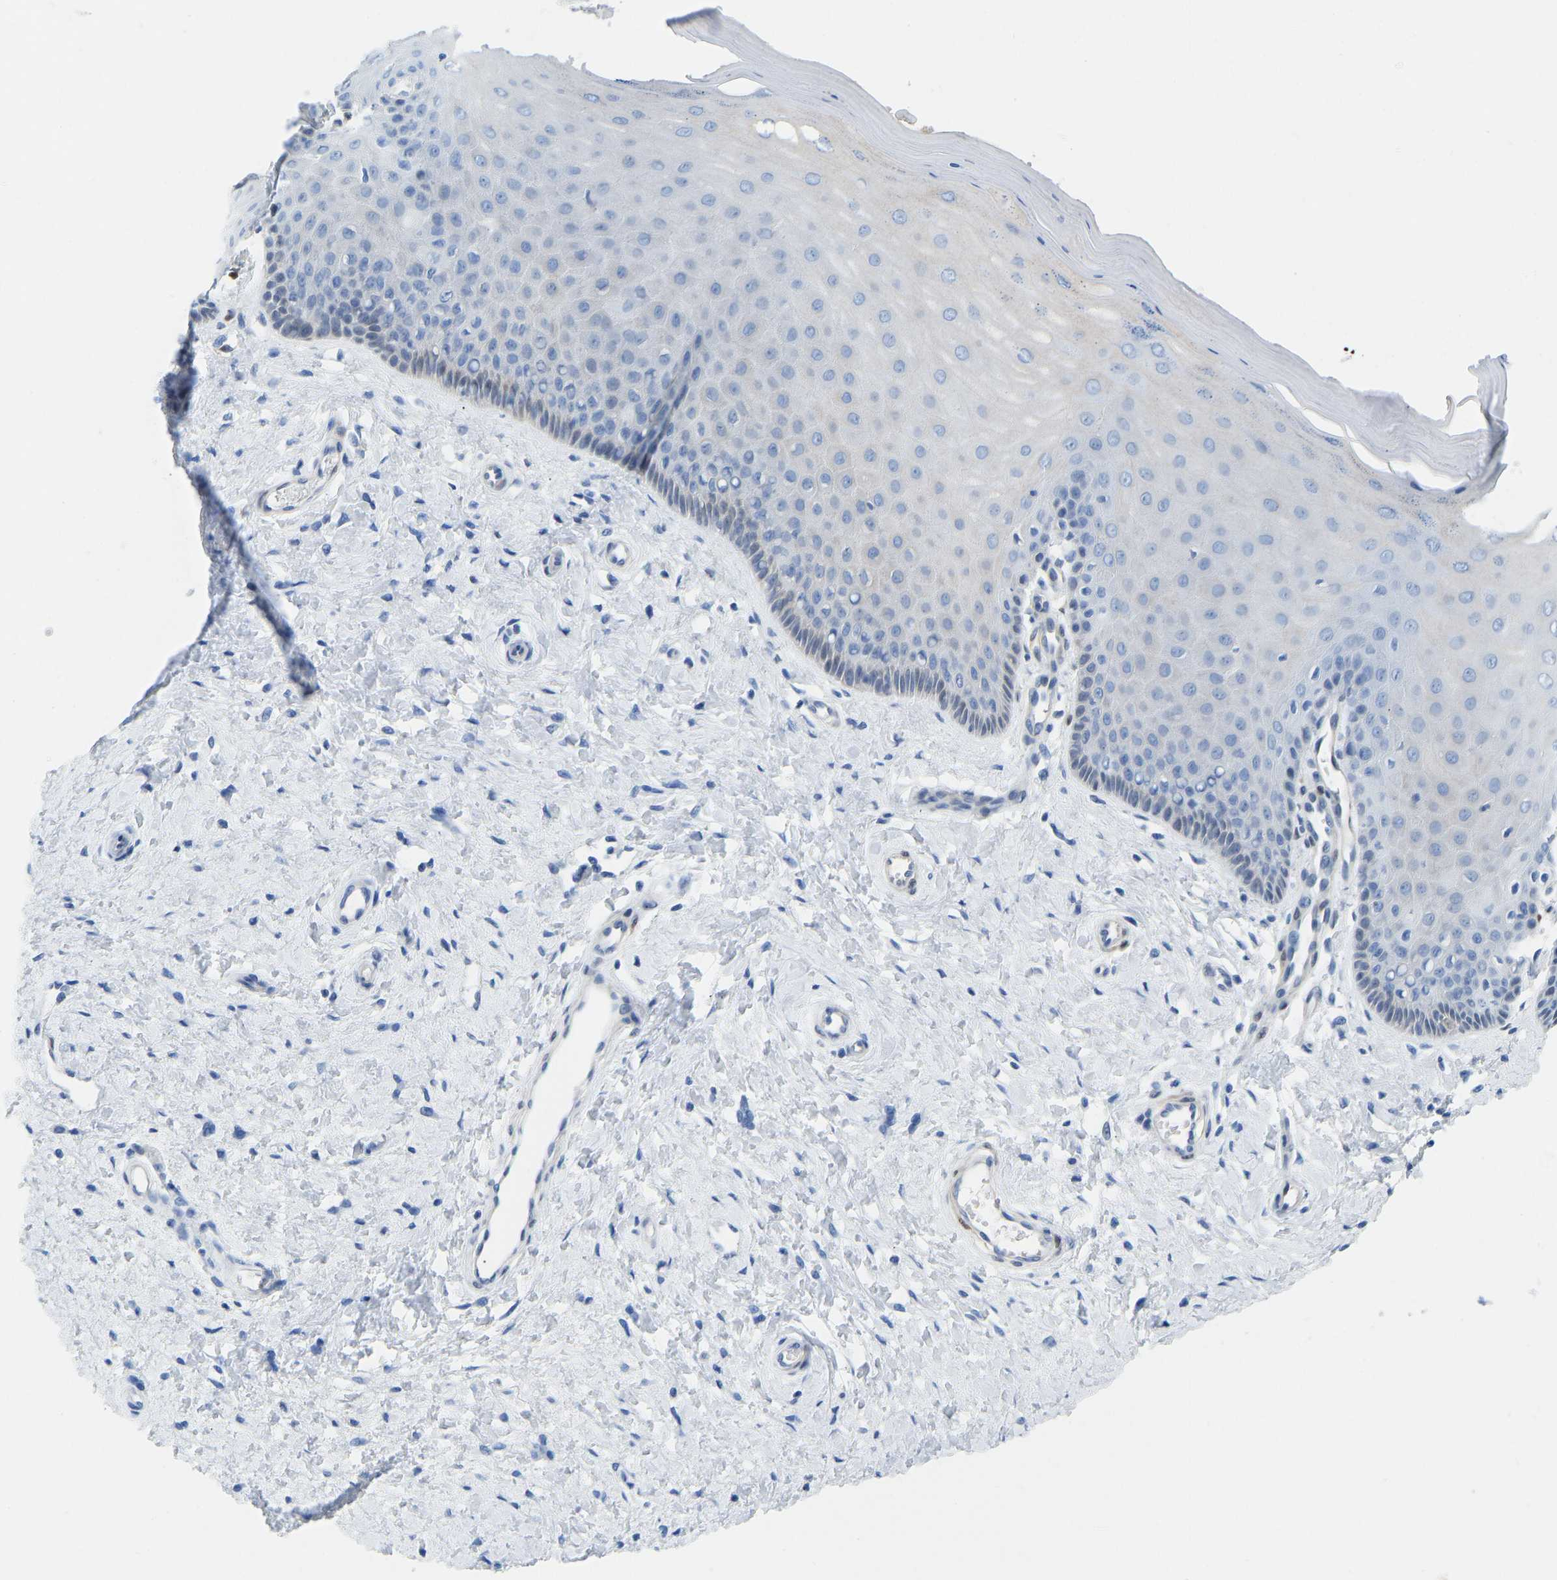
{"staining": {"intensity": "negative", "quantity": "none", "location": "none"}, "tissue": "cervix", "cell_type": "Glandular cells", "image_type": "normal", "snomed": [{"axis": "morphology", "description": "Normal tissue, NOS"}, {"axis": "topography", "description": "Cervix"}], "caption": "Immunohistochemistry (IHC) of unremarkable cervix shows no positivity in glandular cells. (Stains: DAB immunohistochemistry with hematoxylin counter stain, Microscopy: brightfield microscopy at high magnification).", "gene": "NKAIN3", "patient": {"sex": "female", "age": 55}}